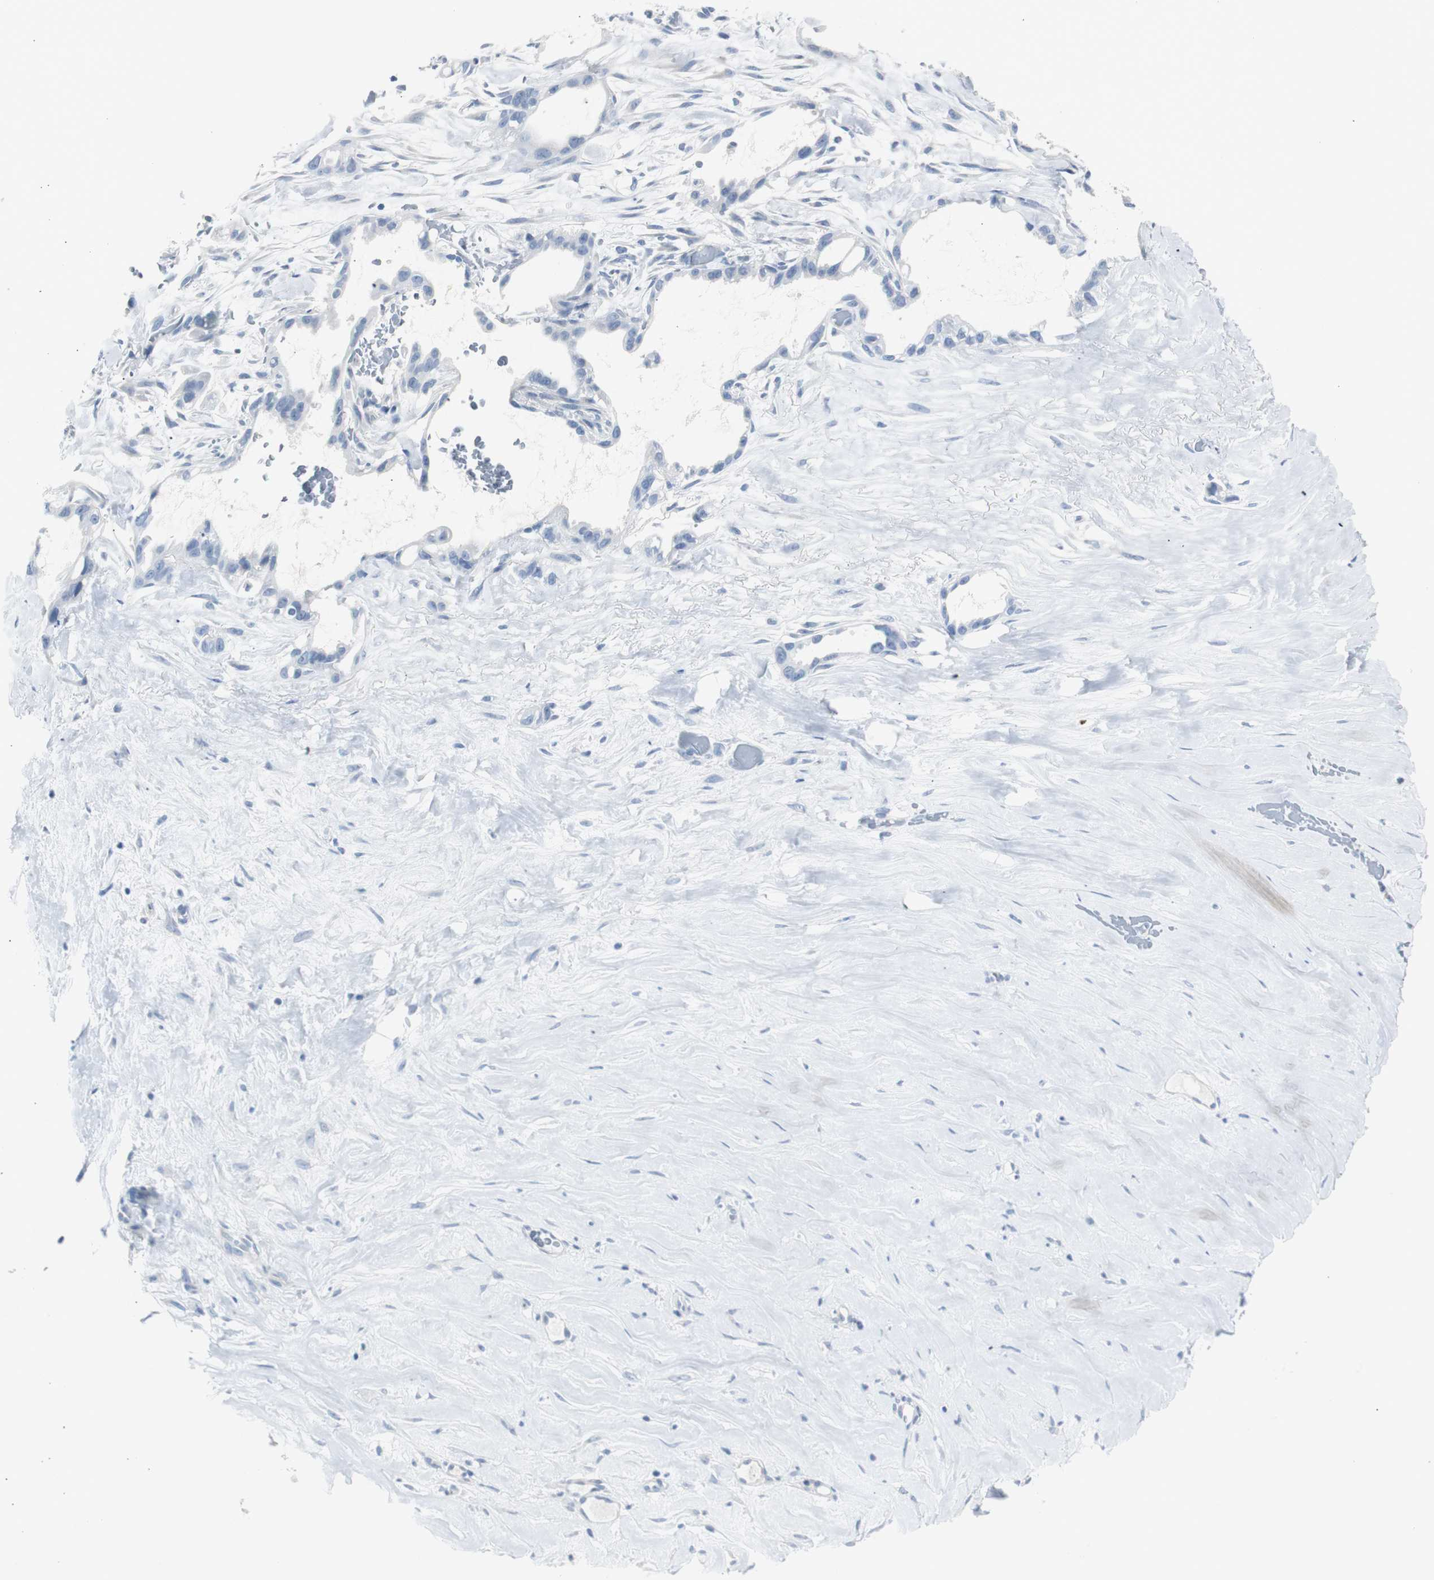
{"staining": {"intensity": "negative", "quantity": "none", "location": "none"}, "tissue": "liver cancer", "cell_type": "Tumor cells", "image_type": "cancer", "snomed": [{"axis": "morphology", "description": "Cholangiocarcinoma"}, {"axis": "topography", "description": "Liver"}], "caption": "The immunohistochemistry photomicrograph has no significant expression in tumor cells of liver cancer (cholangiocarcinoma) tissue.", "gene": "S100A7", "patient": {"sex": "female", "age": 65}}